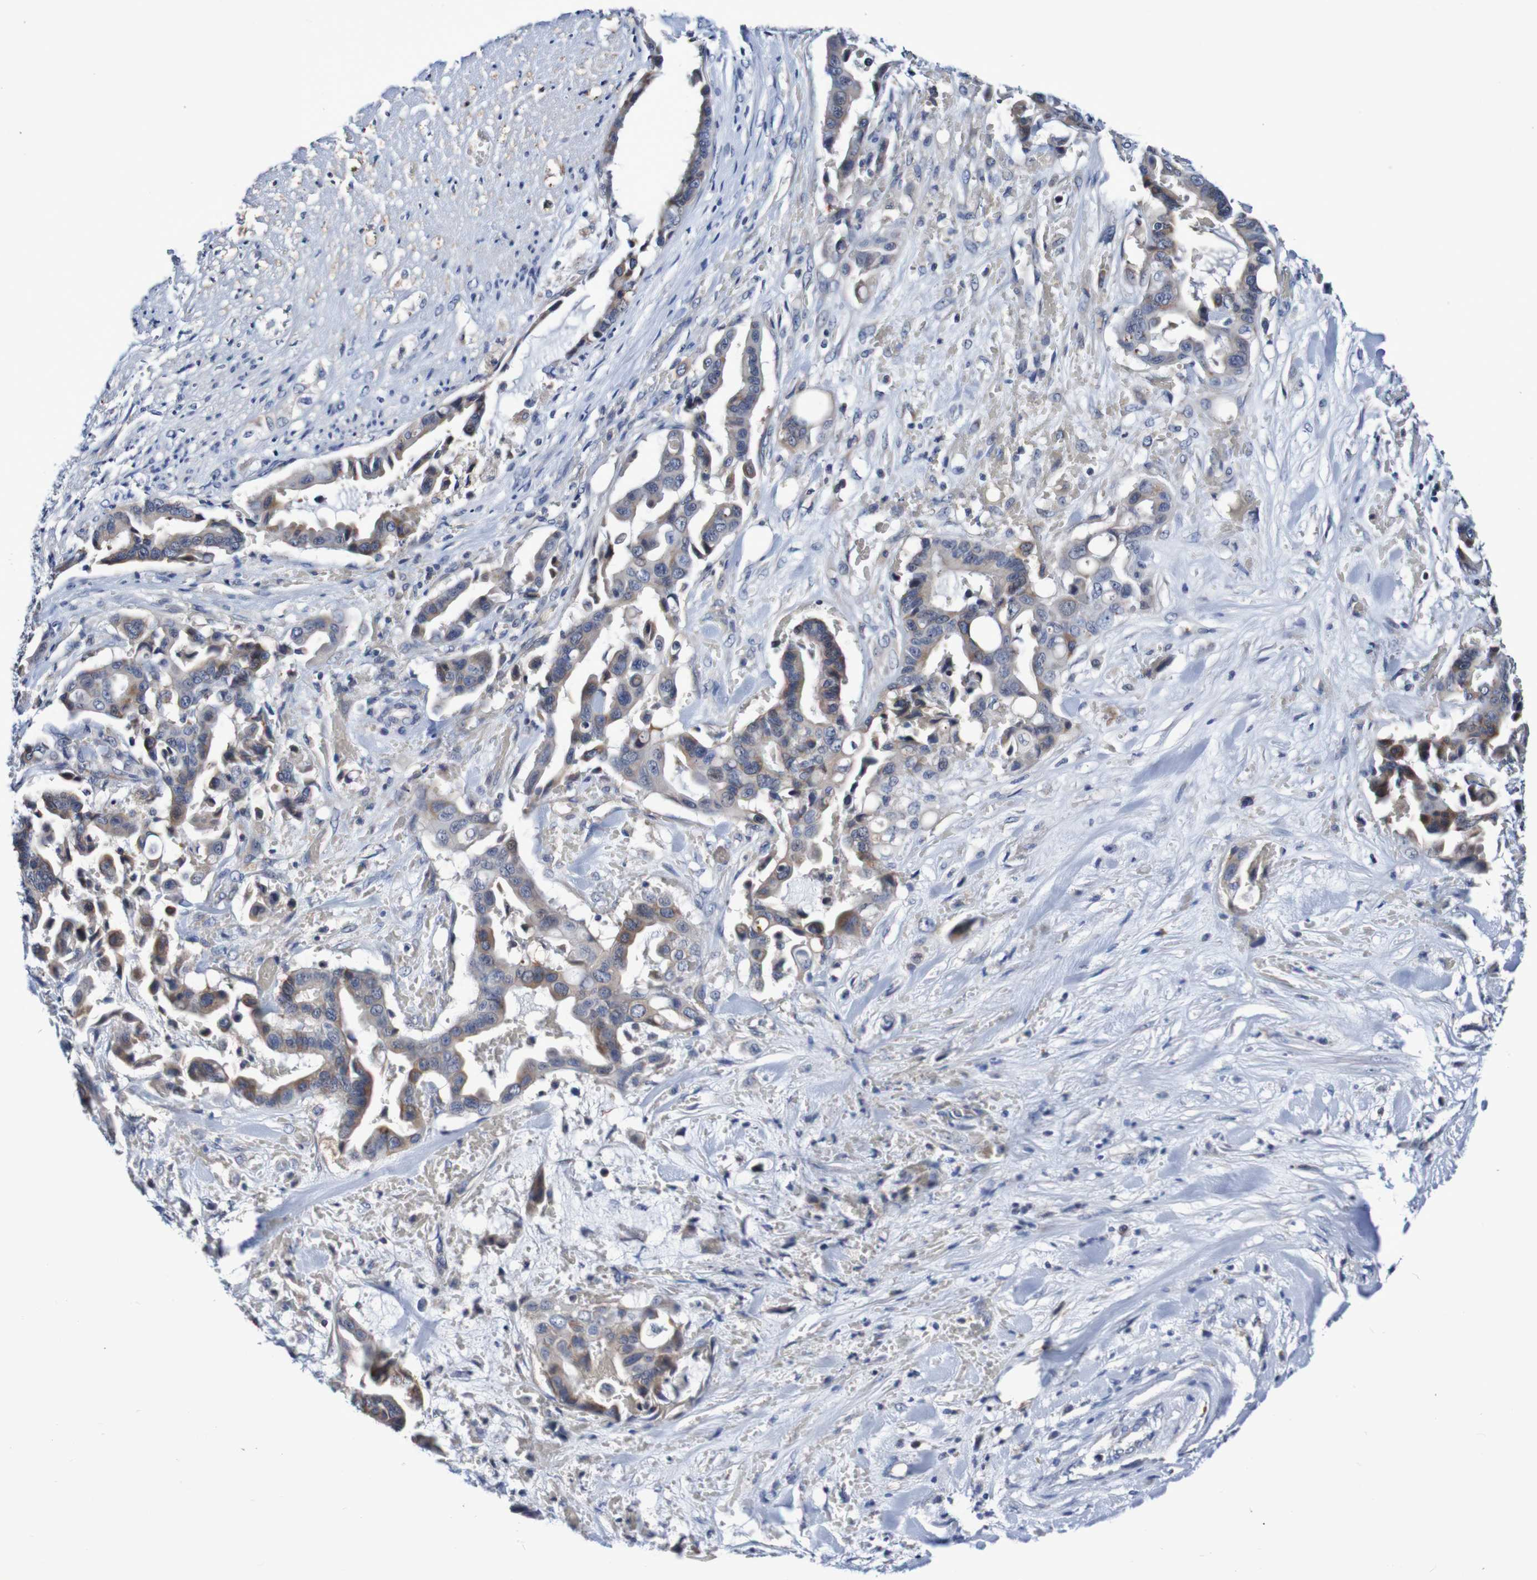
{"staining": {"intensity": "moderate", "quantity": ">75%", "location": "cytoplasmic/membranous"}, "tissue": "liver cancer", "cell_type": "Tumor cells", "image_type": "cancer", "snomed": [{"axis": "morphology", "description": "Cholangiocarcinoma"}, {"axis": "topography", "description": "Liver"}], "caption": "Human liver cancer (cholangiocarcinoma) stained with a protein marker displays moderate staining in tumor cells.", "gene": "ACVR1C", "patient": {"sex": "female", "age": 61}}